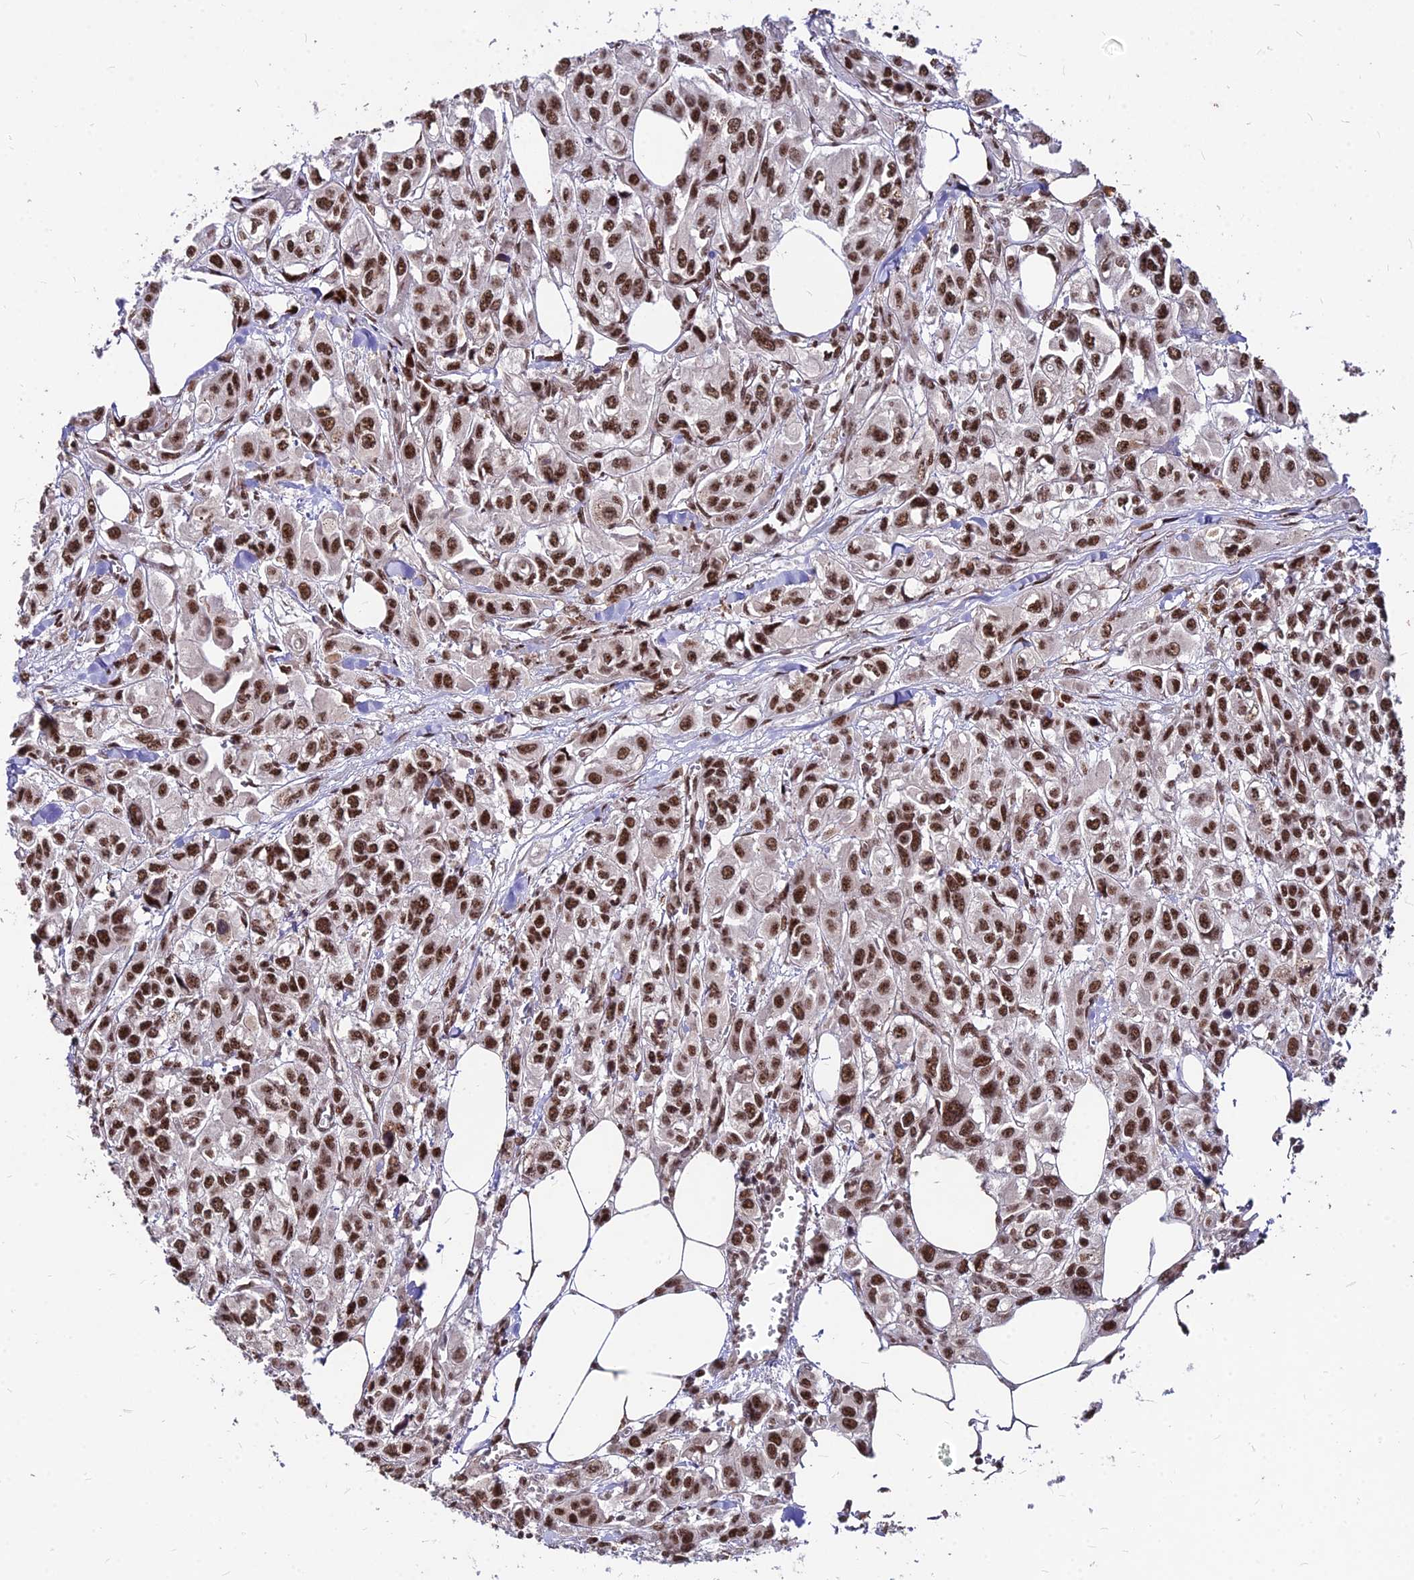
{"staining": {"intensity": "strong", "quantity": ">75%", "location": "nuclear"}, "tissue": "urothelial cancer", "cell_type": "Tumor cells", "image_type": "cancer", "snomed": [{"axis": "morphology", "description": "Urothelial carcinoma, High grade"}, {"axis": "topography", "description": "Urinary bladder"}], "caption": "Approximately >75% of tumor cells in human urothelial cancer exhibit strong nuclear protein staining as visualized by brown immunohistochemical staining.", "gene": "ZBED4", "patient": {"sex": "male", "age": 67}}